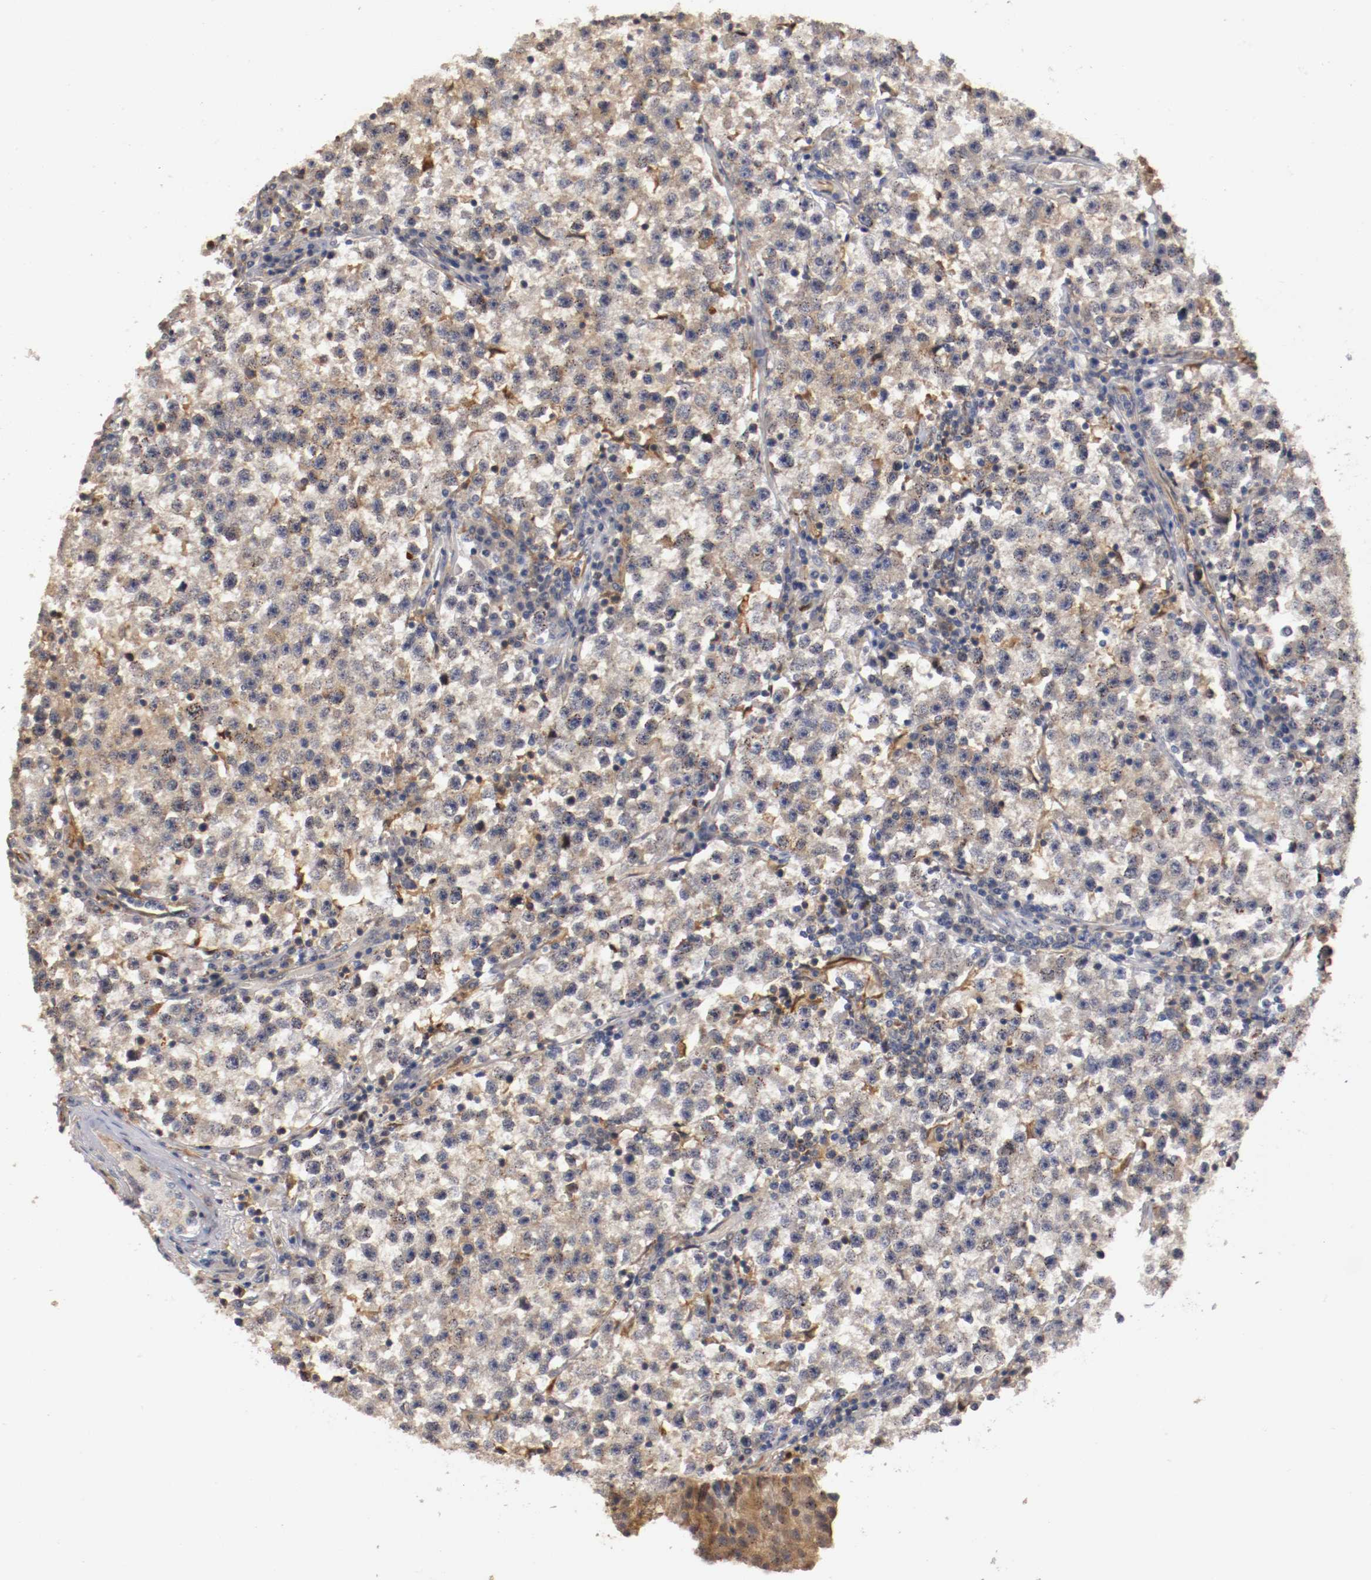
{"staining": {"intensity": "weak", "quantity": "<25%", "location": "cytoplasmic/membranous"}, "tissue": "testis cancer", "cell_type": "Tumor cells", "image_type": "cancer", "snomed": [{"axis": "morphology", "description": "Seminoma, NOS"}, {"axis": "topography", "description": "Testis"}], "caption": "IHC image of neoplastic tissue: testis seminoma stained with DAB (3,3'-diaminobenzidine) displays no significant protein positivity in tumor cells. Nuclei are stained in blue.", "gene": "RBM23", "patient": {"sex": "male", "age": 22}}